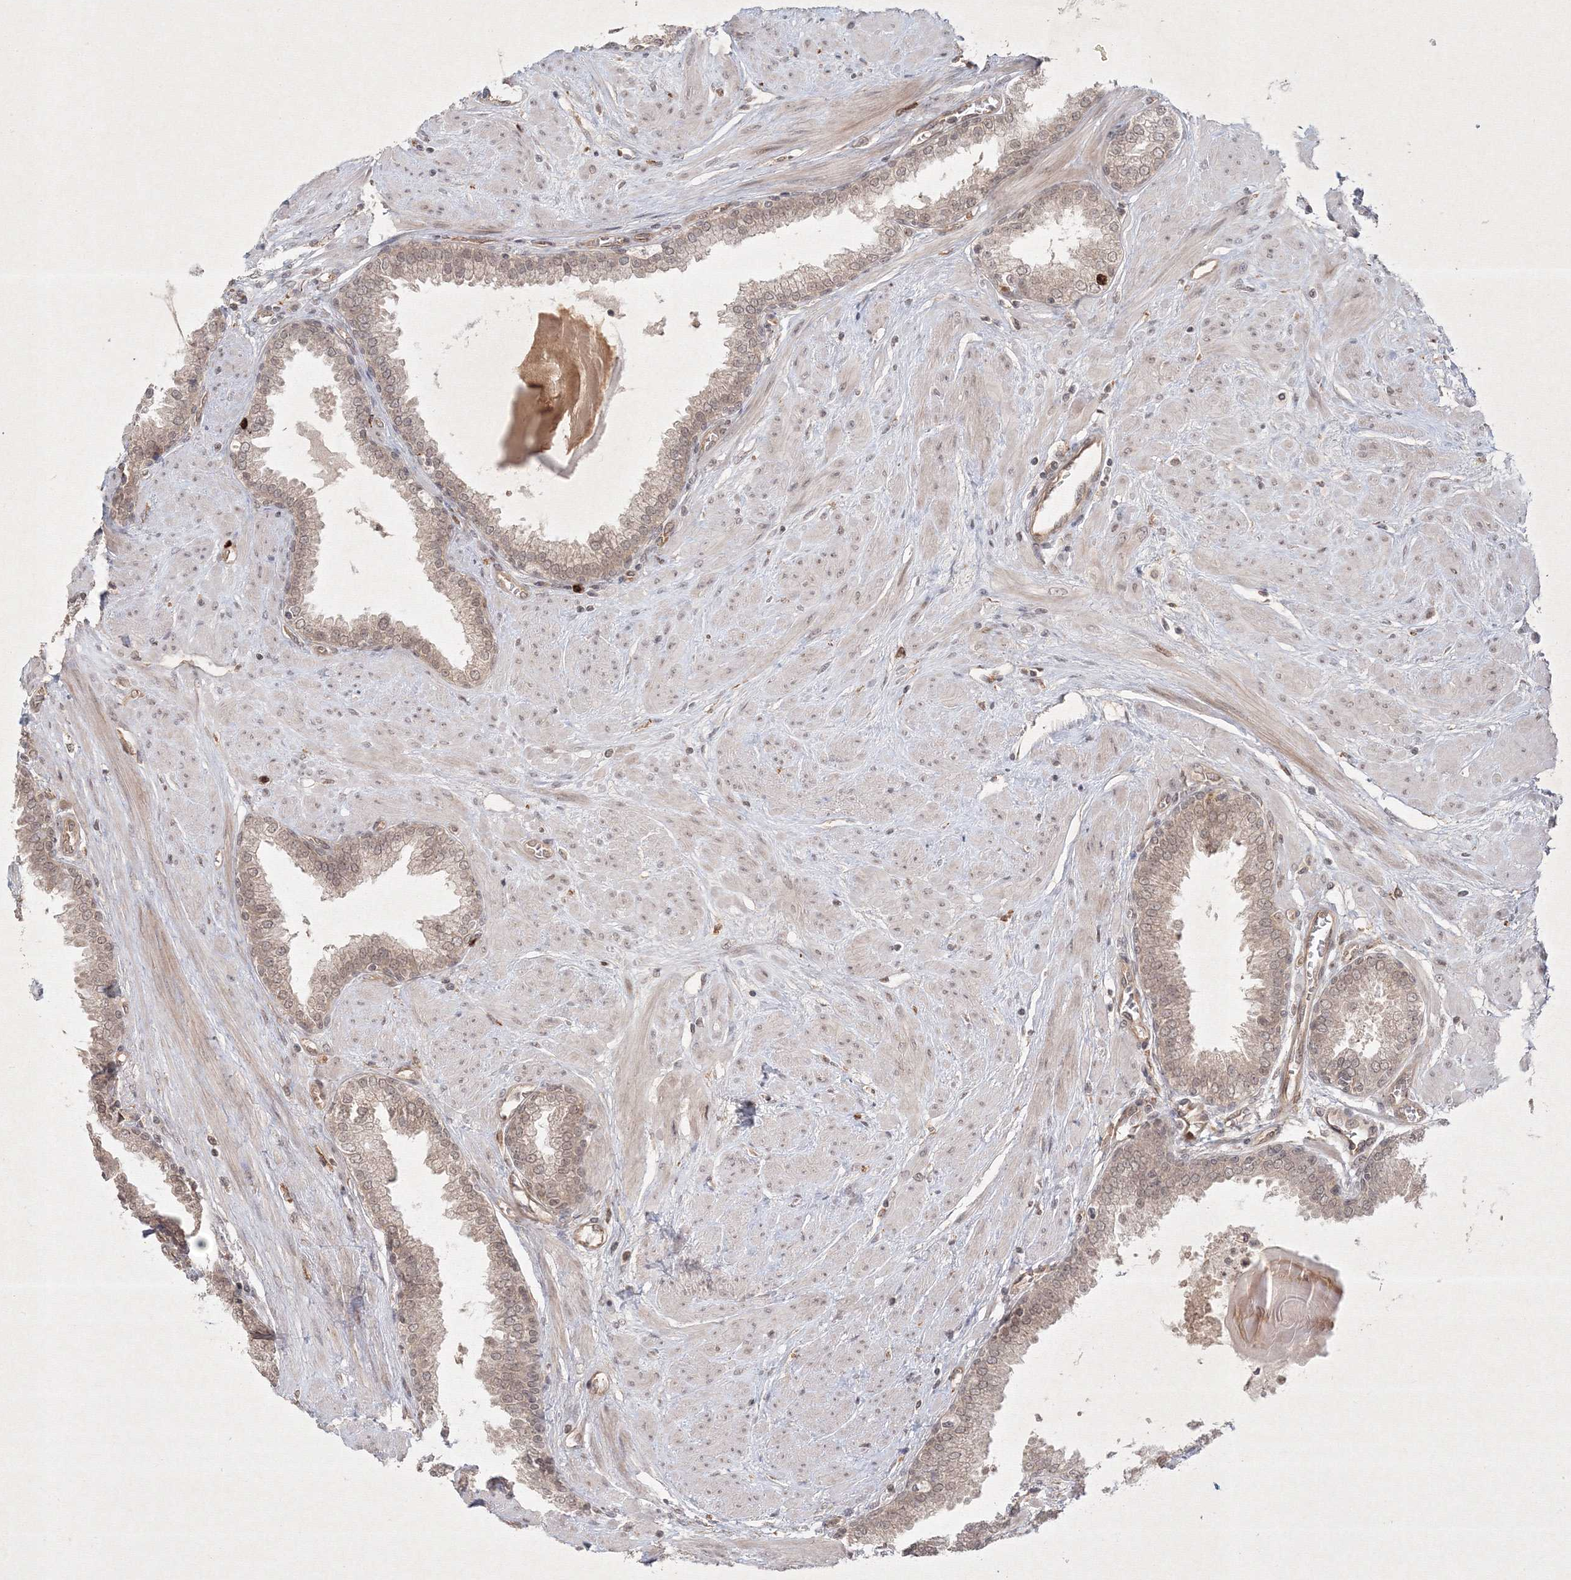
{"staining": {"intensity": "moderate", "quantity": ">75%", "location": "cytoplasmic/membranous,nuclear"}, "tissue": "prostate", "cell_type": "Glandular cells", "image_type": "normal", "snomed": [{"axis": "morphology", "description": "Normal tissue, NOS"}, {"axis": "topography", "description": "Prostate"}], "caption": "Glandular cells demonstrate moderate cytoplasmic/membranous,nuclear staining in approximately >75% of cells in unremarkable prostate.", "gene": "KIF20A", "patient": {"sex": "male", "age": 51}}